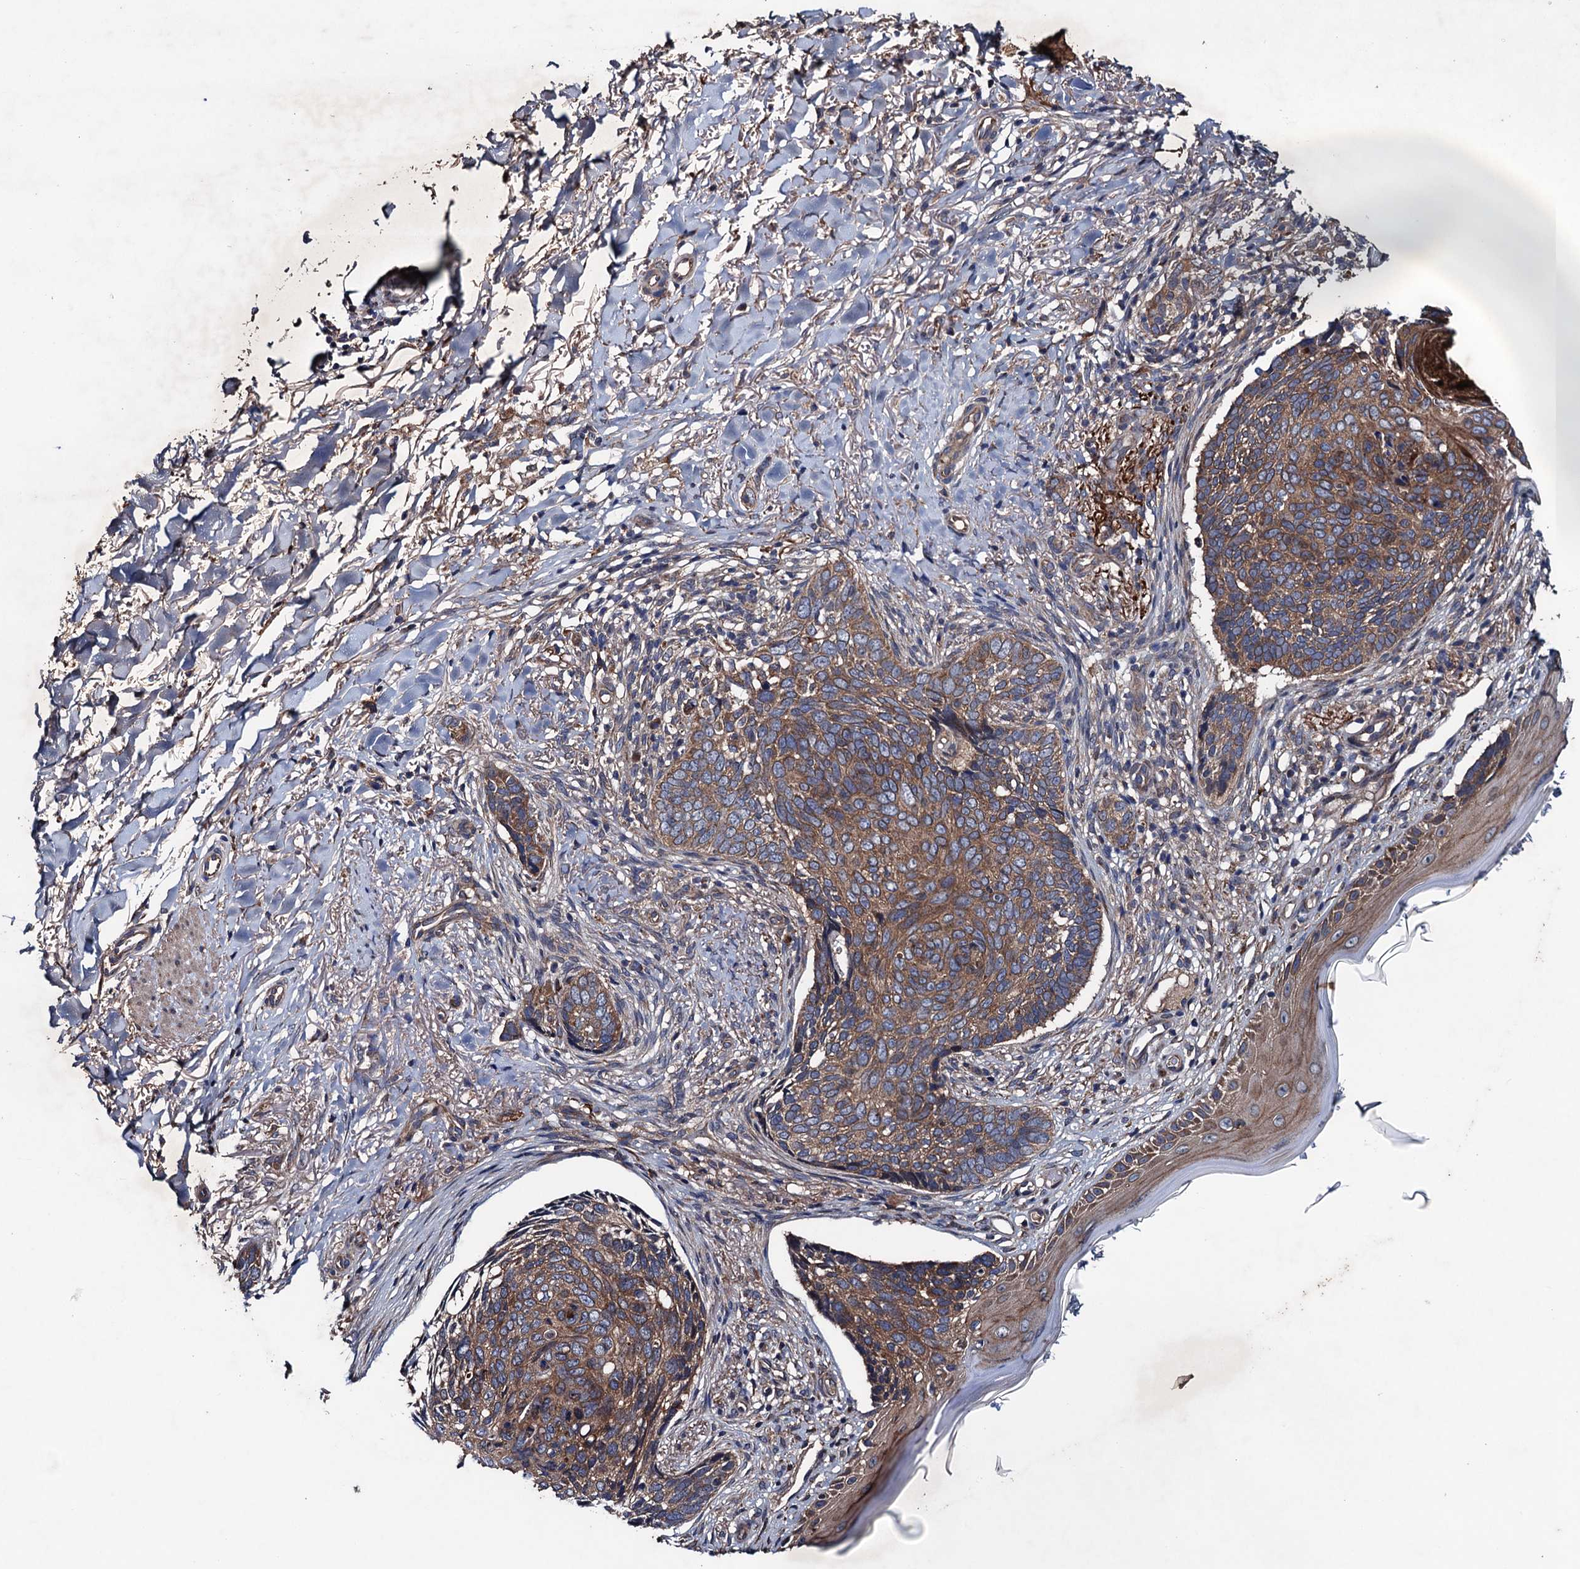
{"staining": {"intensity": "moderate", "quantity": ">75%", "location": "cytoplasmic/membranous"}, "tissue": "skin cancer", "cell_type": "Tumor cells", "image_type": "cancer", "snomed": [{"axis": "morphology", "description": "Normal tissue, NOS"}, {"axis": "morphology", "description": "Basal cell carcinoma"}, {"axis": "topography", "description": "Skin"}], "caption": "About >75% of tumor cells in skin basal cell carcinoma exhibit moderate cytoplasmic/membranous protein expression as visualized by brown immunohistochemical staining.", "gene": "BLTP3B", "patient": {"sex": "female", "age": 67}}